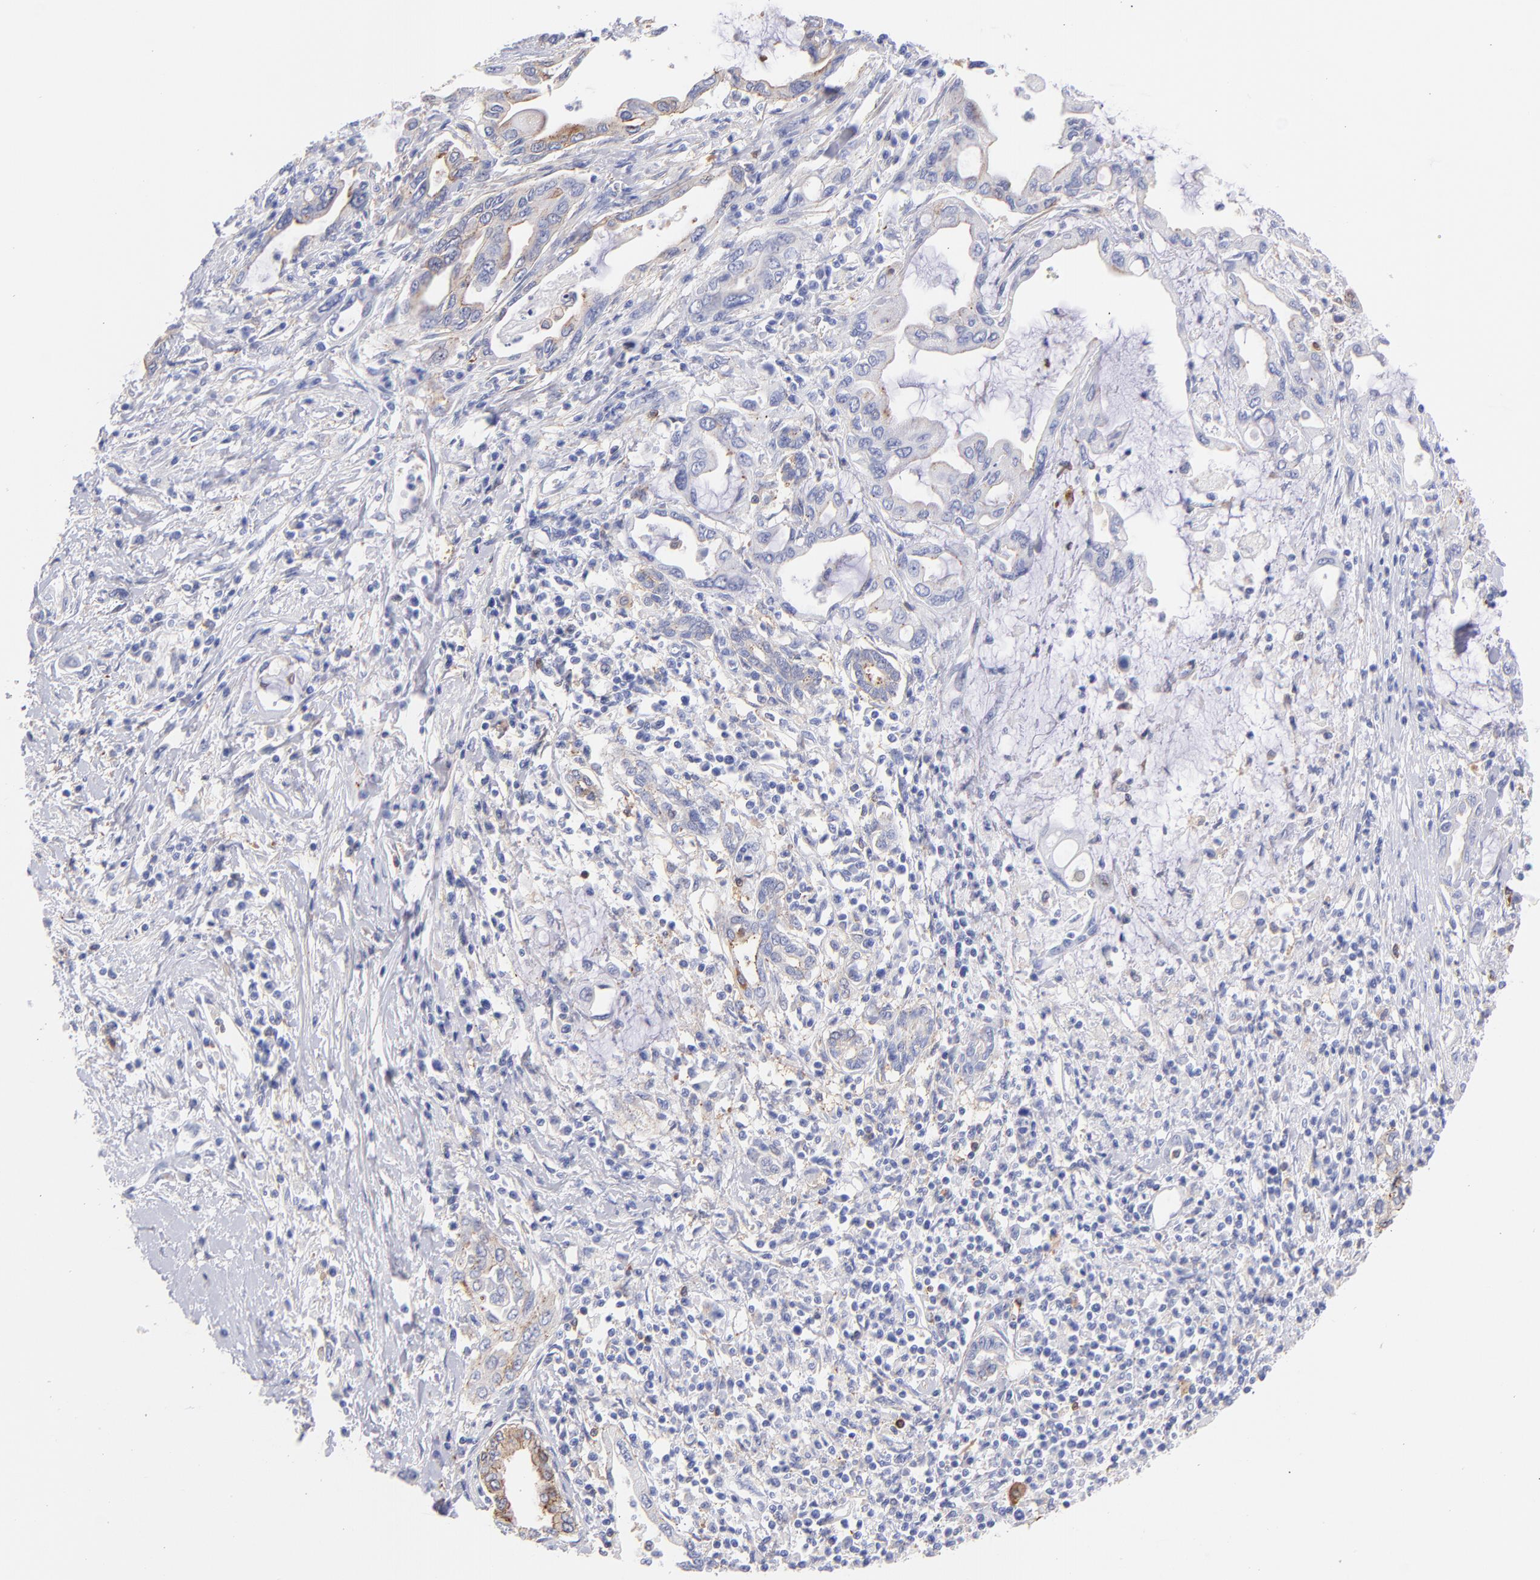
{"staining": {"intensity": "moderate", "quantity": ">75%", "location": "cytoplasmic/membranous"}, "tissue": "pancreatic cancer", "cell_type": "Tumor cells", "image_type": "cancer", "snomed": [{"axis": "morphology", "description": "Adenocarcinoma, NOS"}, {"axis": "topography", "description": "Pancreas"}], "caption": "Pancreatic cancer tissue reveals moderate cytoplasmic/membranous positivity in about >75% of tumor cells, visualized by immunohistochemistry. The staining is performed using DAB brown chromogen to label protein expression. The nuclei are counter-stained blue using hematoxylin.", "gene": "PRKCA", "patient": {"sex": "female", "age": 57}}